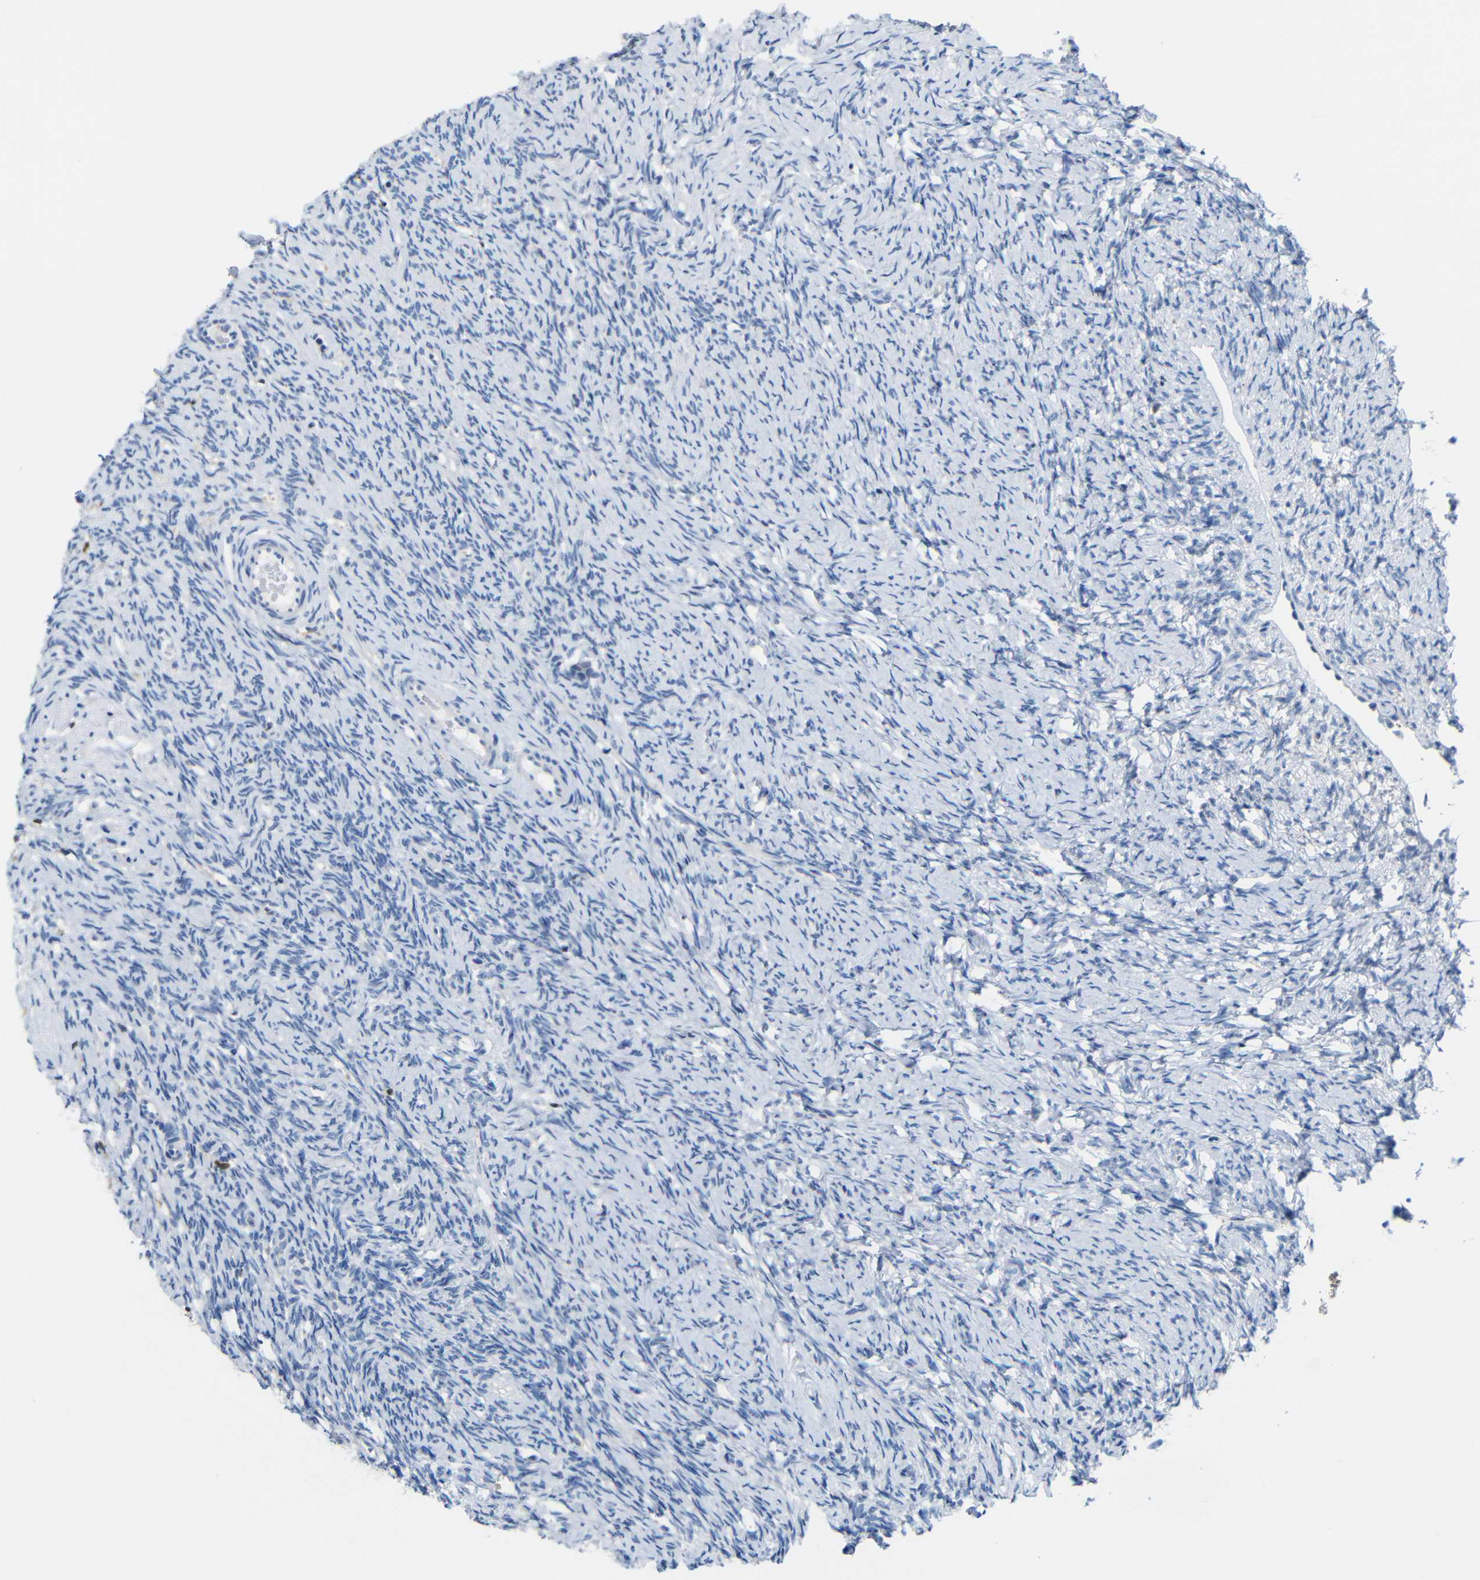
{"staining": {"intensity": "negative", "quantity": "none", "location": "none"}, "tissue": "ovary", "cell_type": "Ovarian stroma cells", "image_type": "normal", "snomed": [{"axis": "morphology", "description": "Normal tissue, NOS"}, {"axis": "topography", "description": "Ovary"}], "caption": "The histopathology image reveals no significant expression in ovarian stroma cells of ovary. (Stains: DAB (3,3'-diaminobenzidine) immunohistochemistry with hematoxylin counter stain, Microscopy: brightfield microscopy at high magnification).", "gene": "C1orf210", "patient": {"sex": "female", "age": 33}}